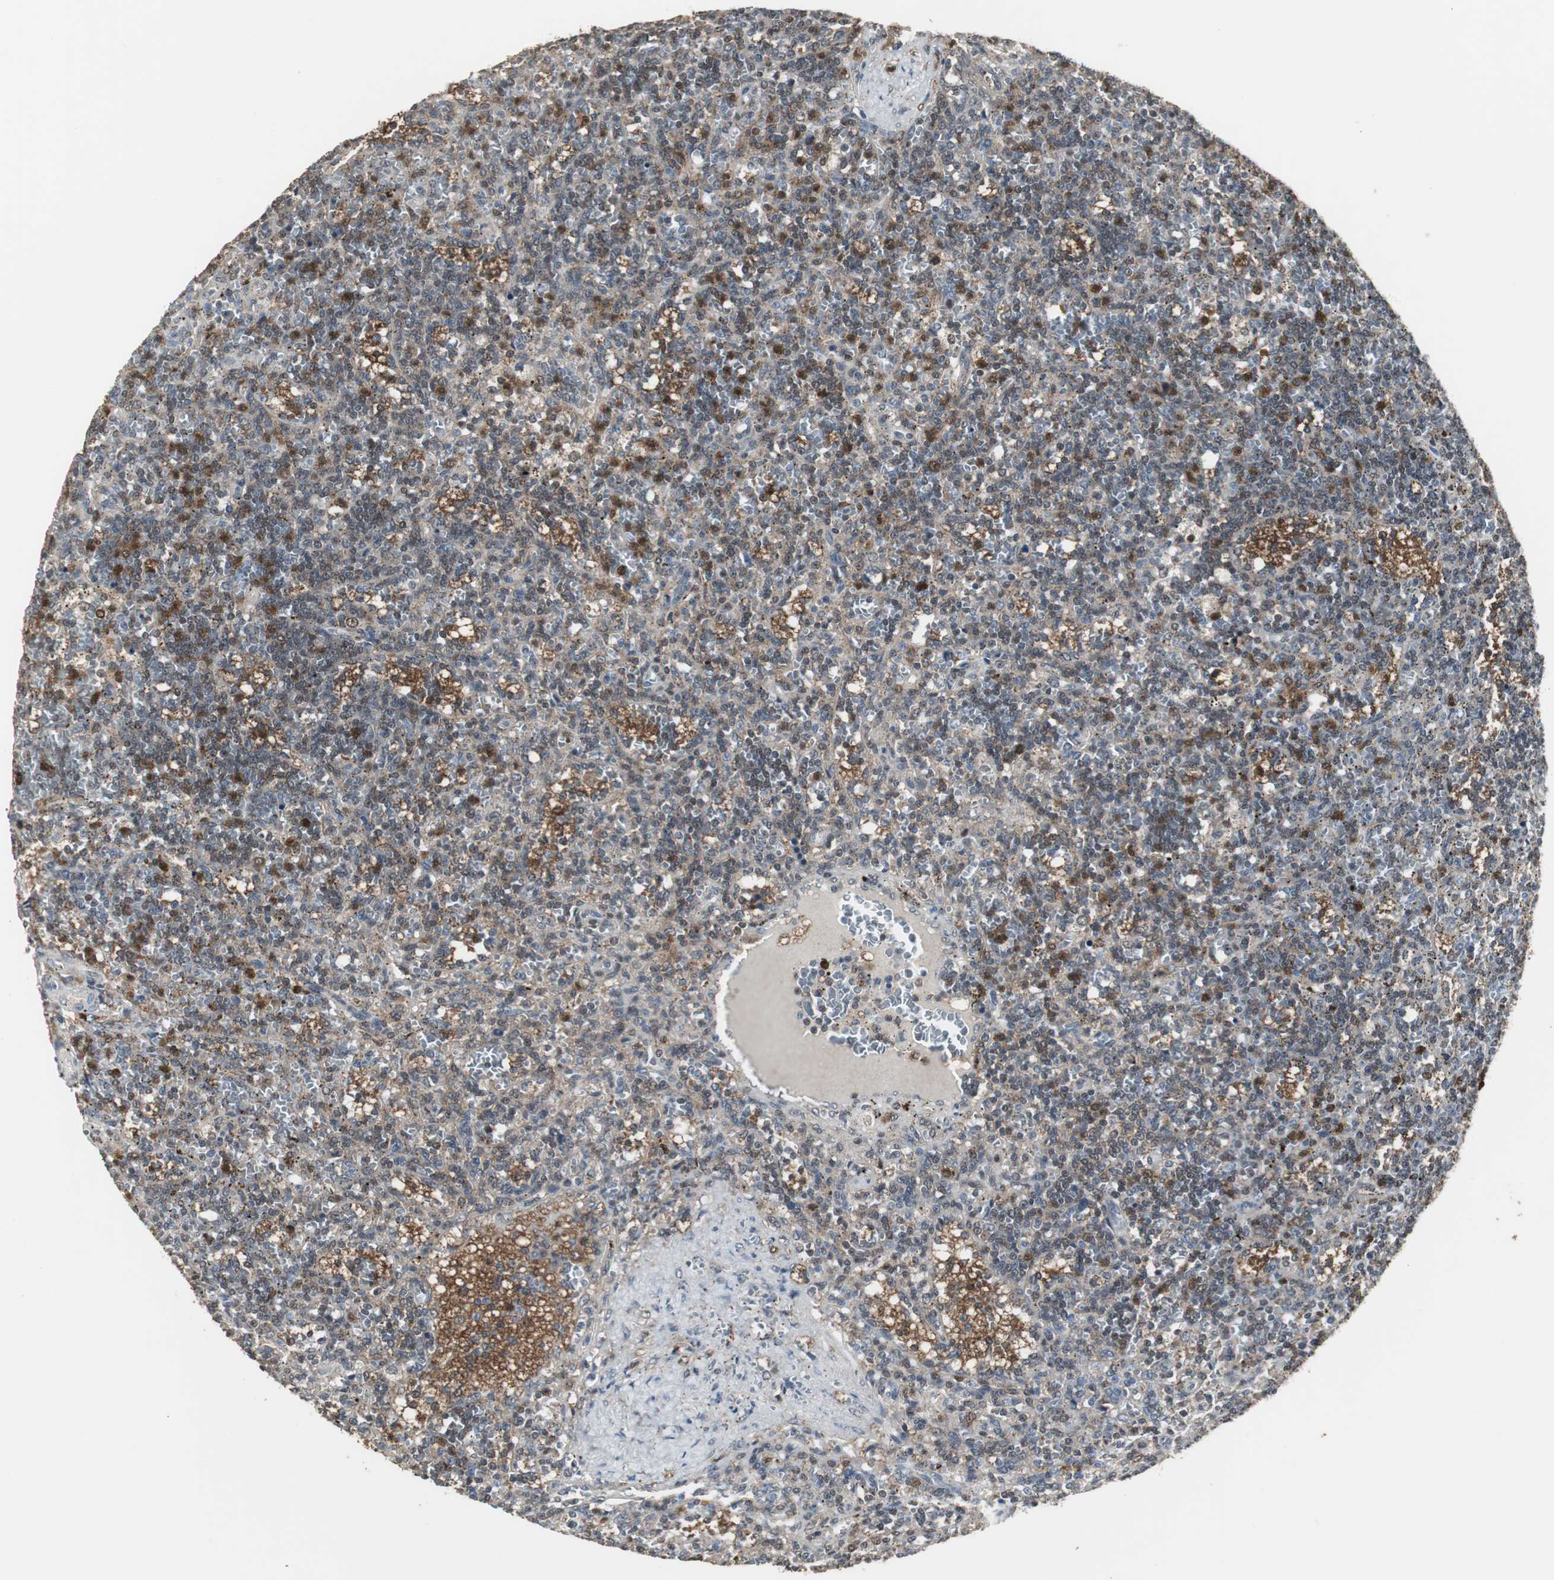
{"staining": {"intensity": "moderate", "quantity": "25%-75%", "location": "cytoplasmic/membranous,nuclear"}, "tissue": "lymphoma", "cell_type": "Tumor cells", "image_type": "cancer", "snomed": [{"axis": "morphology", "description": "Malignant lymphoma, non-Hodgkin's type, Low grade"}, {"axis": "topography", "description": "Spleen"}], "caption": "Protein positivity by immunohistochemistry shows moderate cytoplasmic/membranous and nuclear positivity in about 25%-75% of tumor cells in lymphoma.", "gene": "PLIN3", "patient": {"sex": "male", "age": 73}}